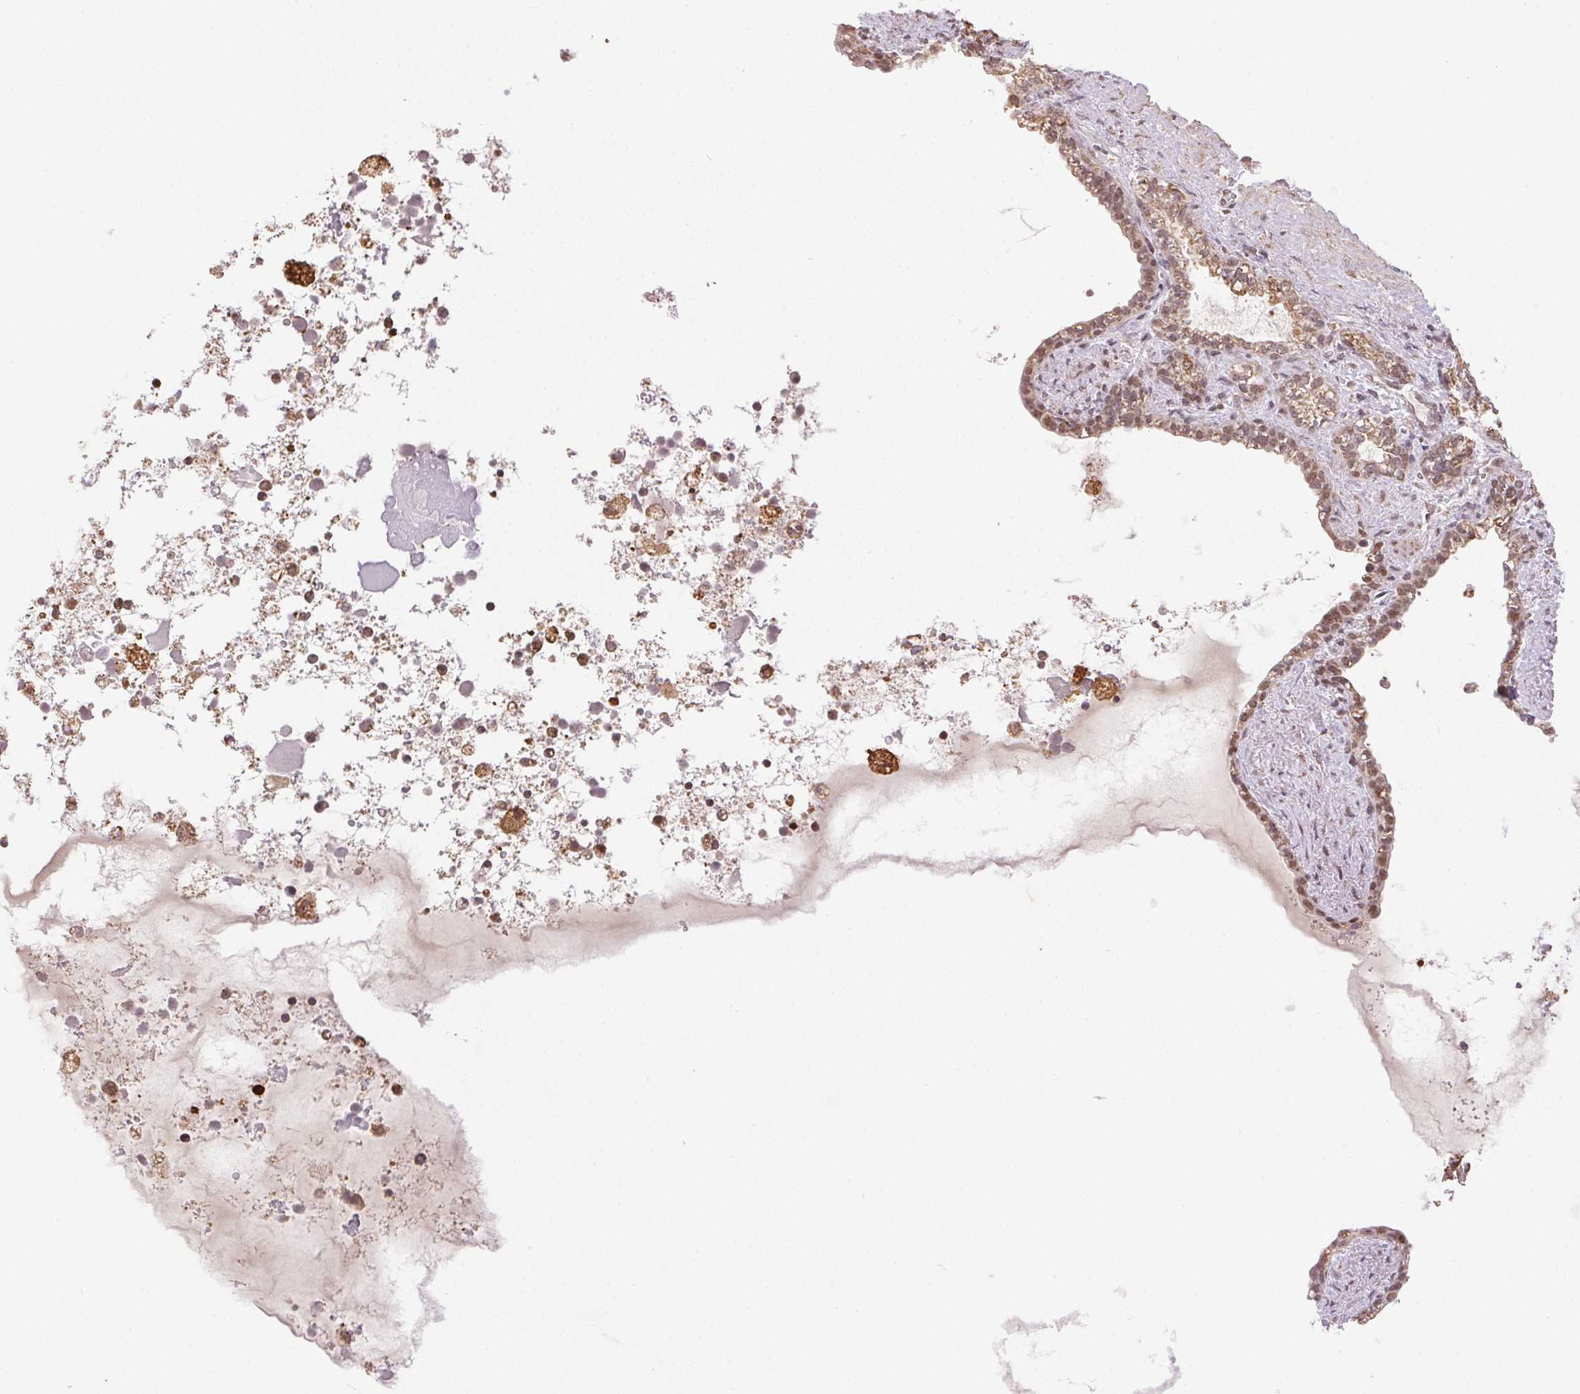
{"staining": {"intensity": "weak", "quantity": ">75%", "location": "cytoplasmic/membranous"}, "tissue": "seminal vesicle", "cell_type": "Glandular cells", "image_type": "normal", "snomed": [{"axis": "morphology", "description": "Normal tissue, NOS"}, {"axis": "topography", "description": "Seminal veicle"}], "caption": "Glandular cells demonstrate low levels of weak cytoplasmic/membranous staining in about >75% of cells in normal seminal vesicle. The staining was performed using DAB, with brown indicating positive protein expression. Nuclei are stained blue with hematoxylin.", "gene": "PIWIL4", "patient": {"sex": "male", "age": 76}}